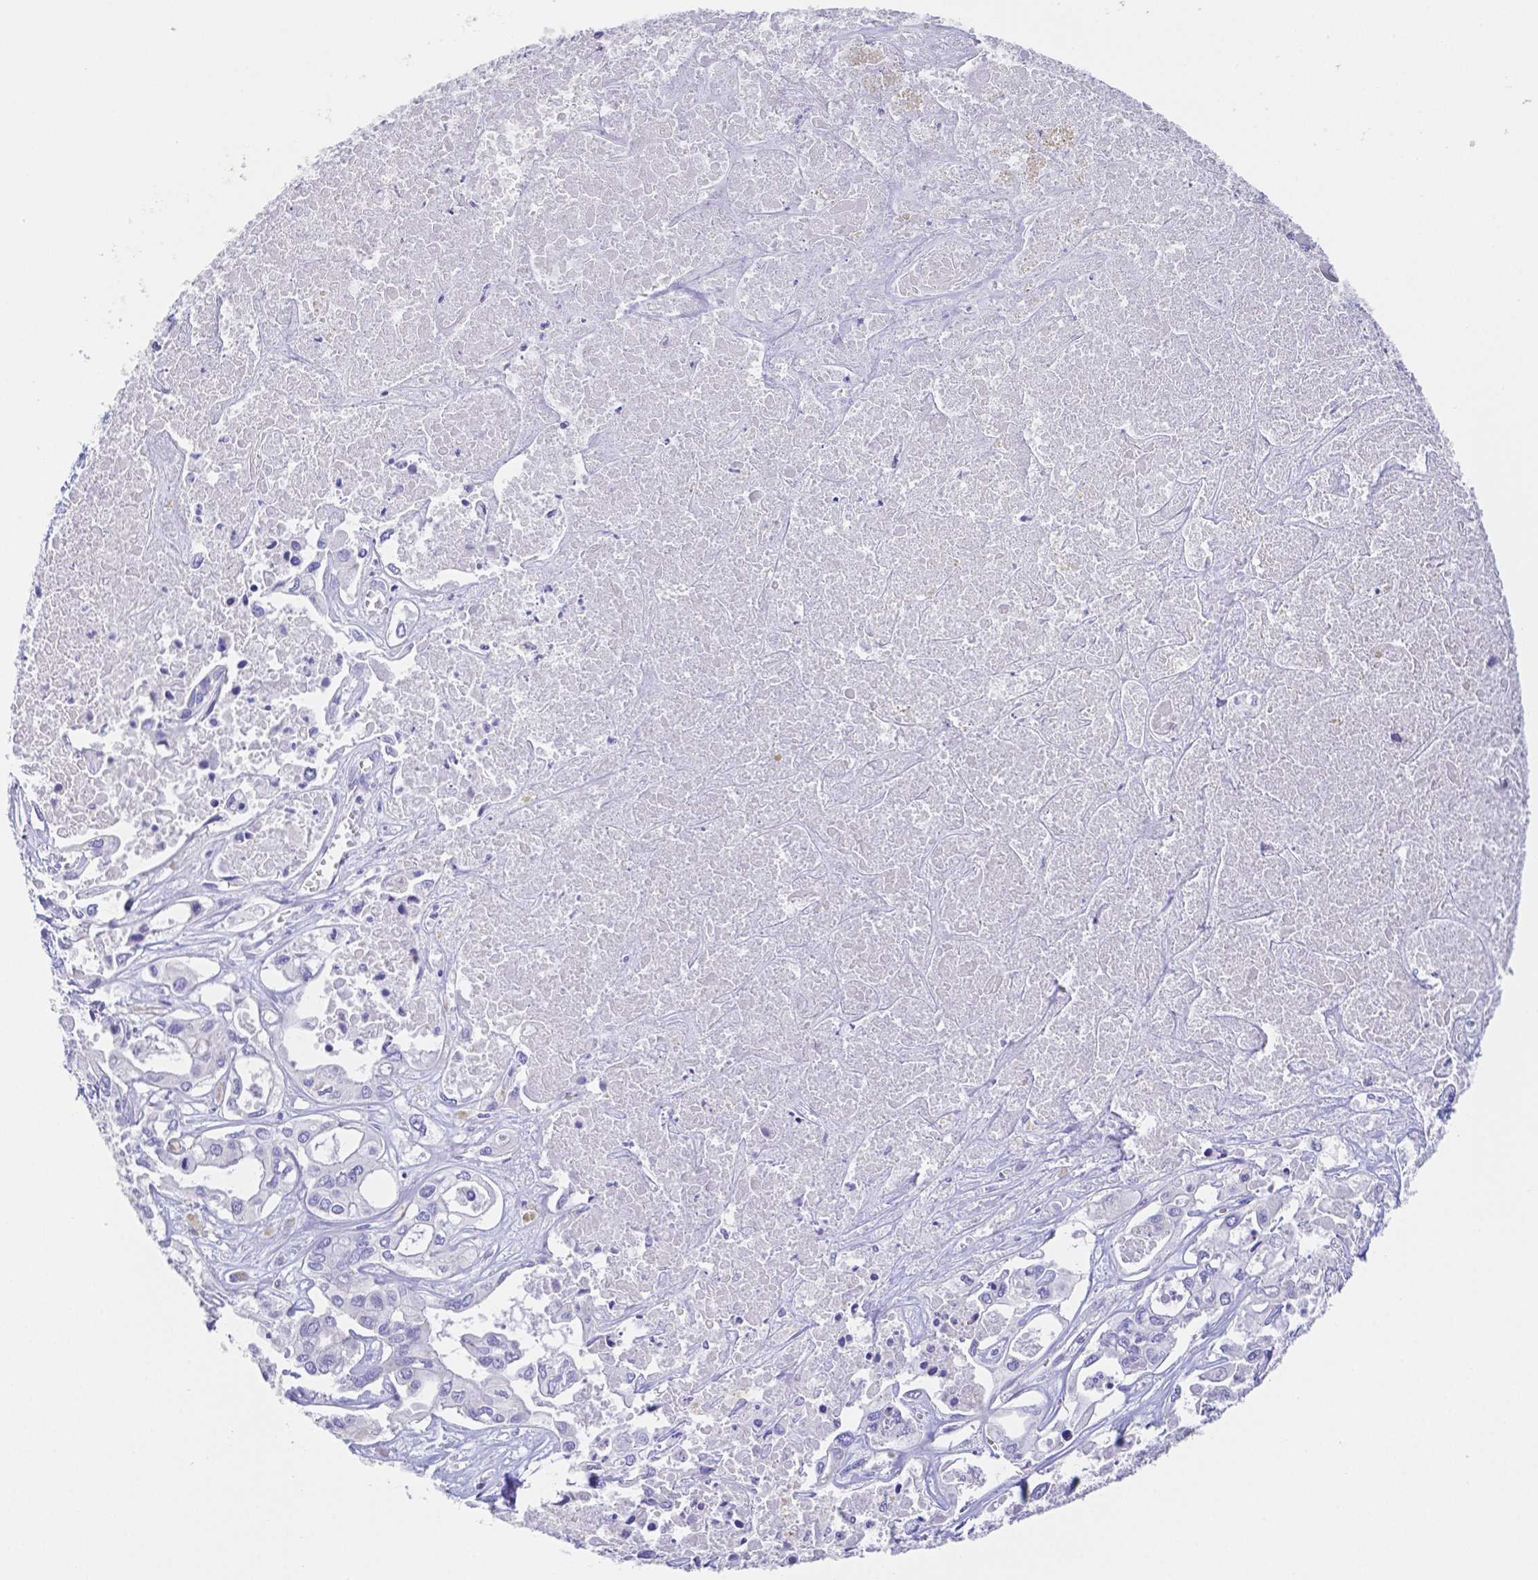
{"staining": {"intensity": "negative", "quantity": "none", "location": "none"}, "tissue": "liver cancer", "cell_type": "Tumor cells", "image_type": "cancer", "snomed": [{"axis": "morphology", "description": "Cholangiocarcinoma"}, {"axis": "topography", "description": "Liver"}], "caption": "Tumor cells are negative for brown protein staining in liver cancer. The staining is performed using DAB brown chromogen with nuclei counter-stained in using hematoxylin.", "gene": "ZG16B", "patient": {"sex": "female", "age": 64}}